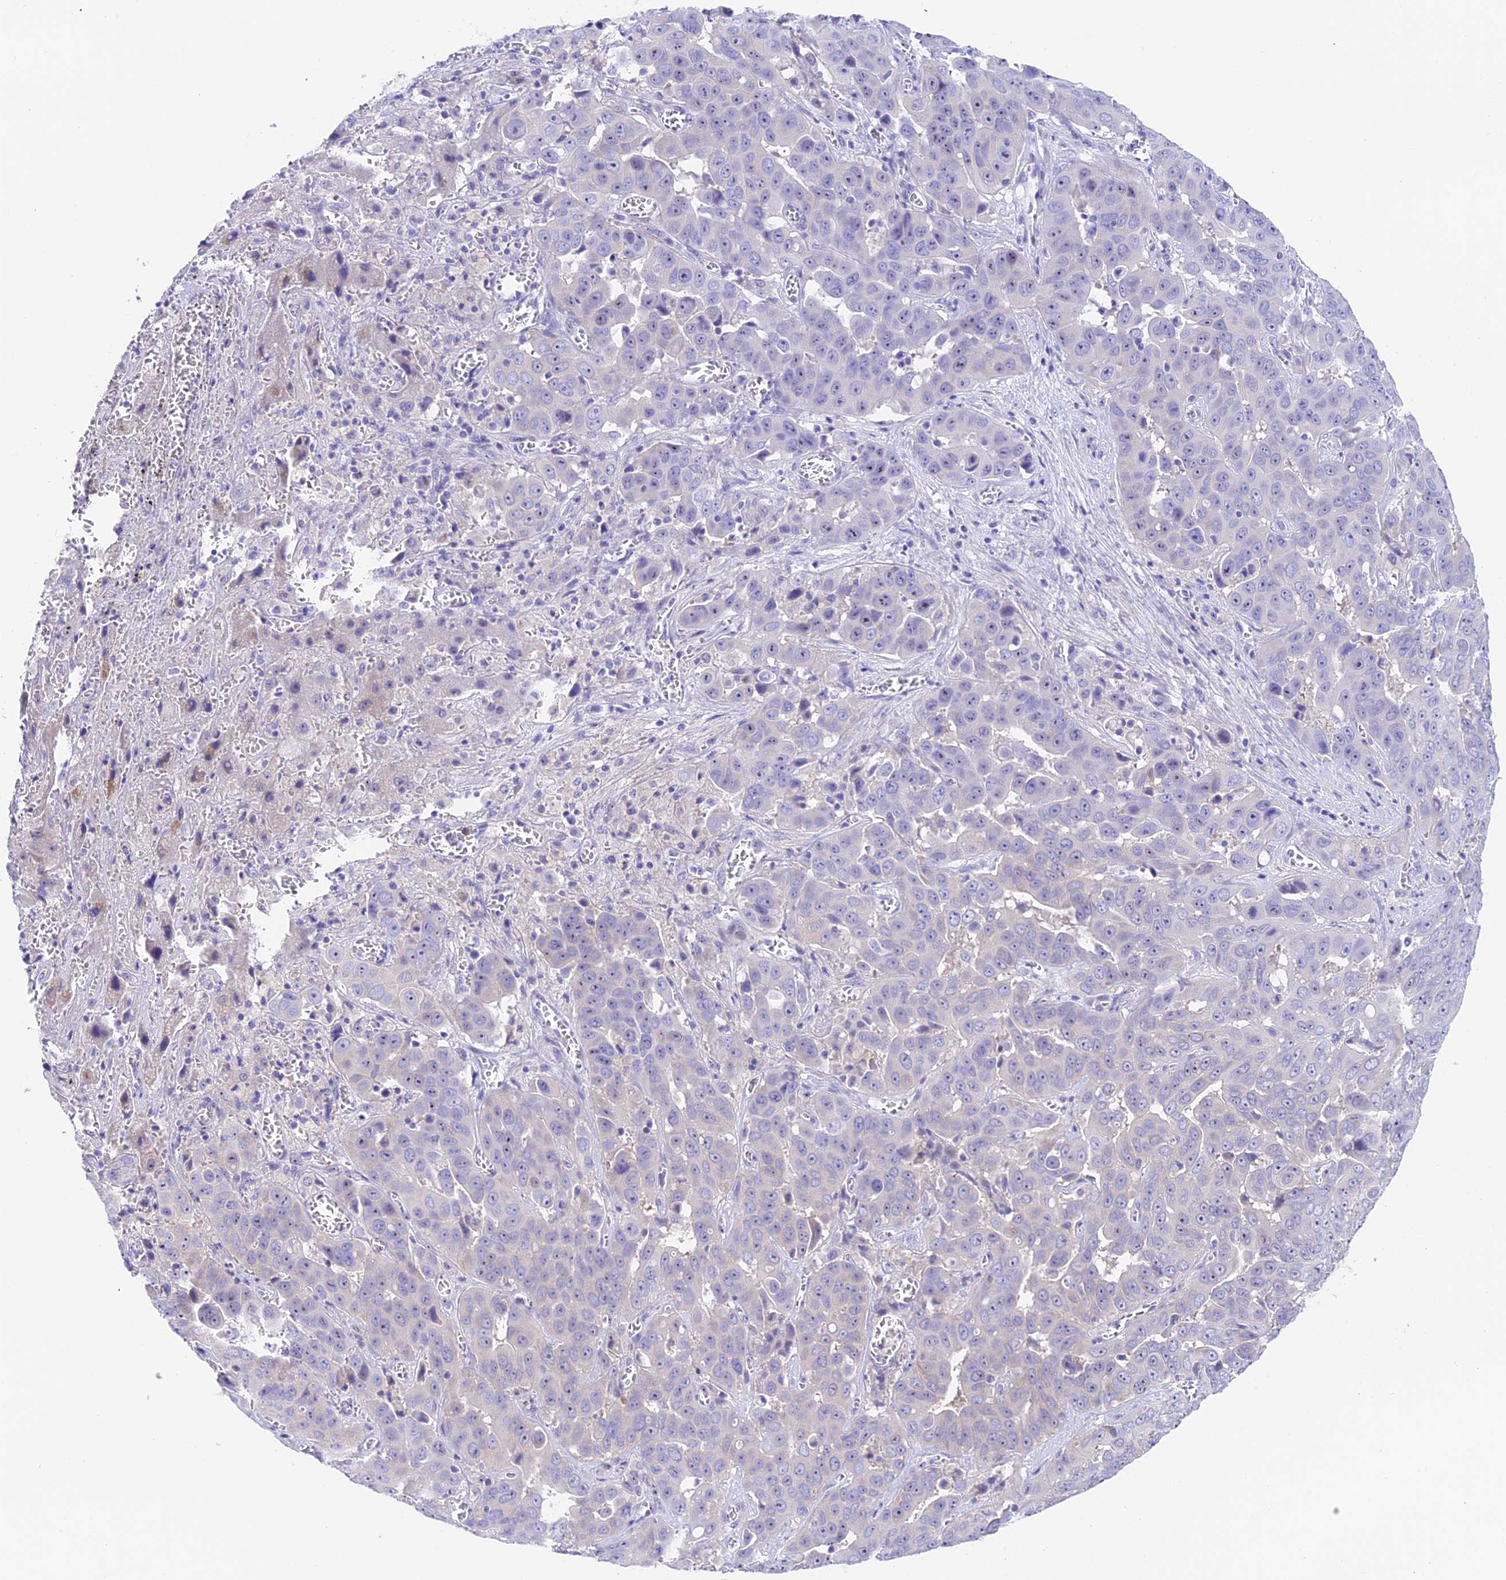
{"staining": {"intensity": "negative", "quantity": "none", "location": "none"}, "tissue": "liver cancer", "cell_type": "Tumor cells", "image_type": "cancer", "snomed": [{"axis": "morphology", "description": "Cholangiocarcinoma"}, {"axis": "topography", "description": "Liver"}], "caption": "Tumor cells are negative for brown protein staining in liver cancer.", "gene": "DUSP29", "patient": {"sex": "female", "age": 52}}